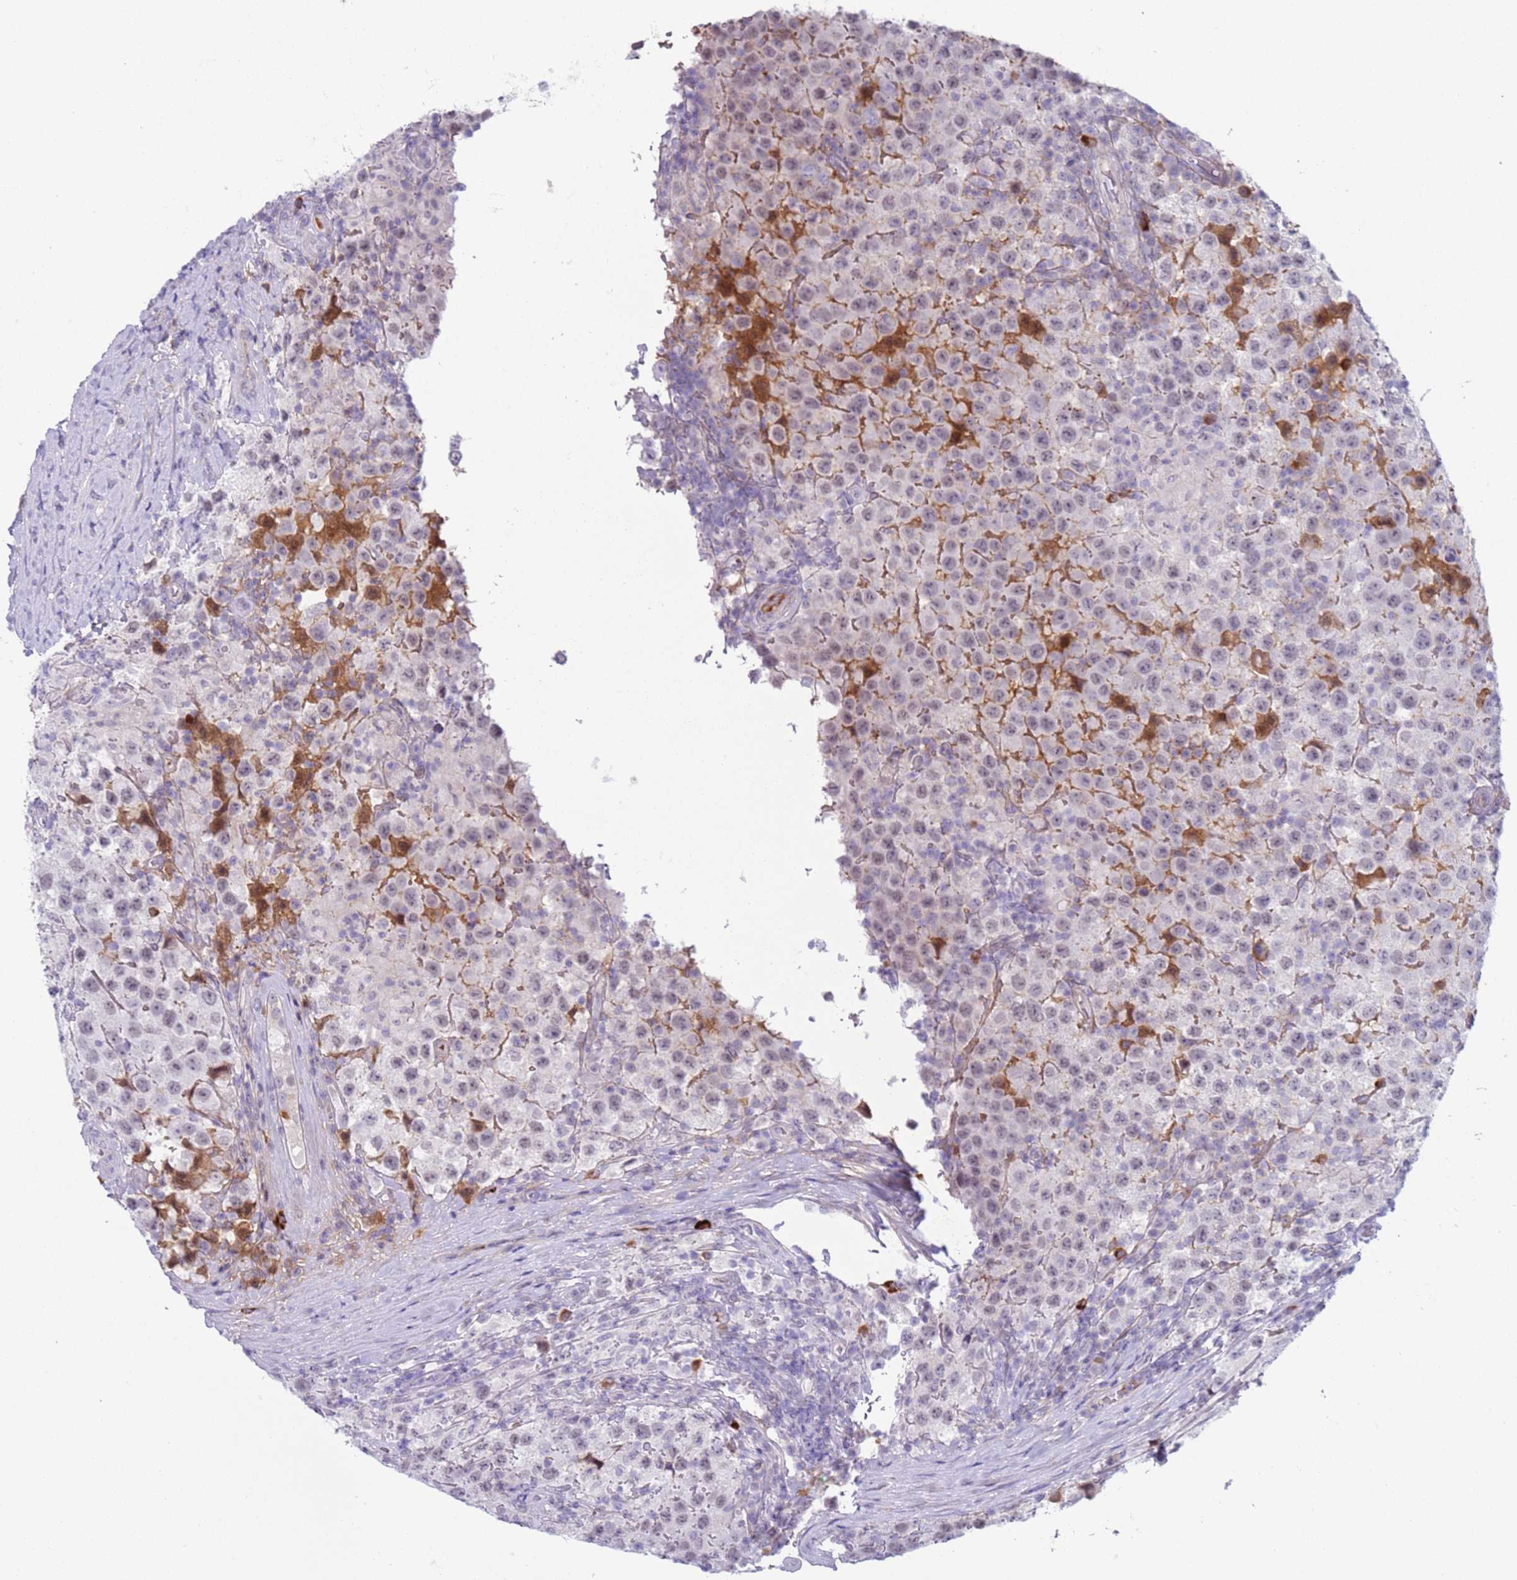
{"staining": {"intensity": "negative", "quantity": "none", "location": "none"}, "tissue": "testis cancer", "cell_type": "Tumor cells", "image_type": "cancer", "snomed": [{"axis": "morphology", "description": "Seminoma, NOS"}, {"axis": "morphology", "description": "Carcinoma, Embryonal, NOS"}, {"axis": "topography", "description": "Testis"}], "caption": "Immunohistochemistry (IHC) photomicrograph of neoplastic tissue: human testis cancer (seminoma) stained with DAB shows no significant protein staining in tumor cells.", "gene": "NPAP1", "patient": {"sex": "male", "age": 41}}